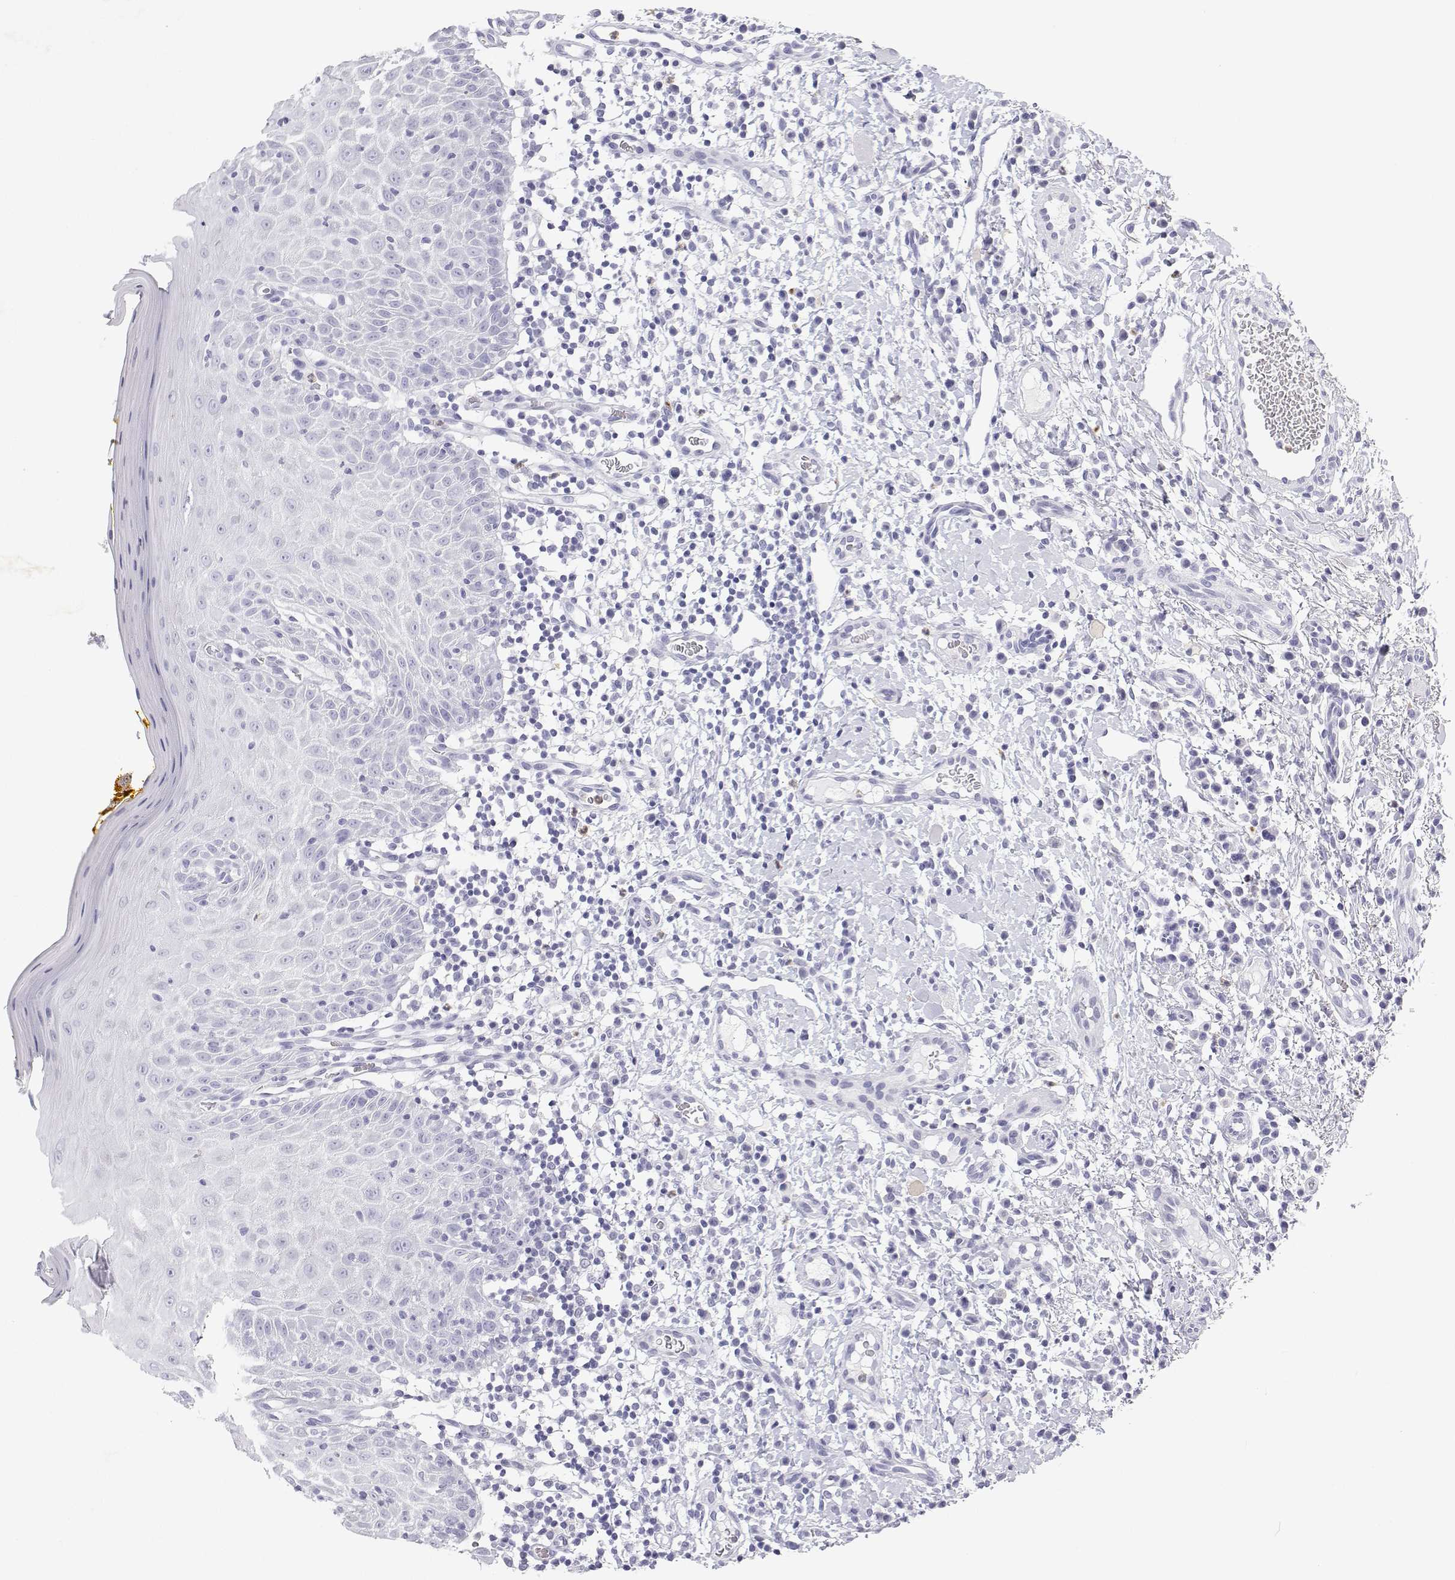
{"staining": {"intensity": "negative", "quantity": "none", "location": "none"}, "tissue": "oral mucosa", "cell_type": "Squamous epithelial cells", "image_type": "normal", "snomed": [{"axis": "morphology", "description": "Normal tissue, NOS"}, {"axis": "topography", "description": "Oral tissue"}, {"axis": "topography", "description": "Tounge, NOS"}], "caption": "Squamous epithelial cells are negative for brown protein staining in normal oral mucosa. The staining is performed using DAB (3,3'-diaminobenzidine) brown chromogen with nuclei counter-stained in using hematoxylin.", "gene": "SFTPB", "patient": {"sex": "female", "age": 58}}